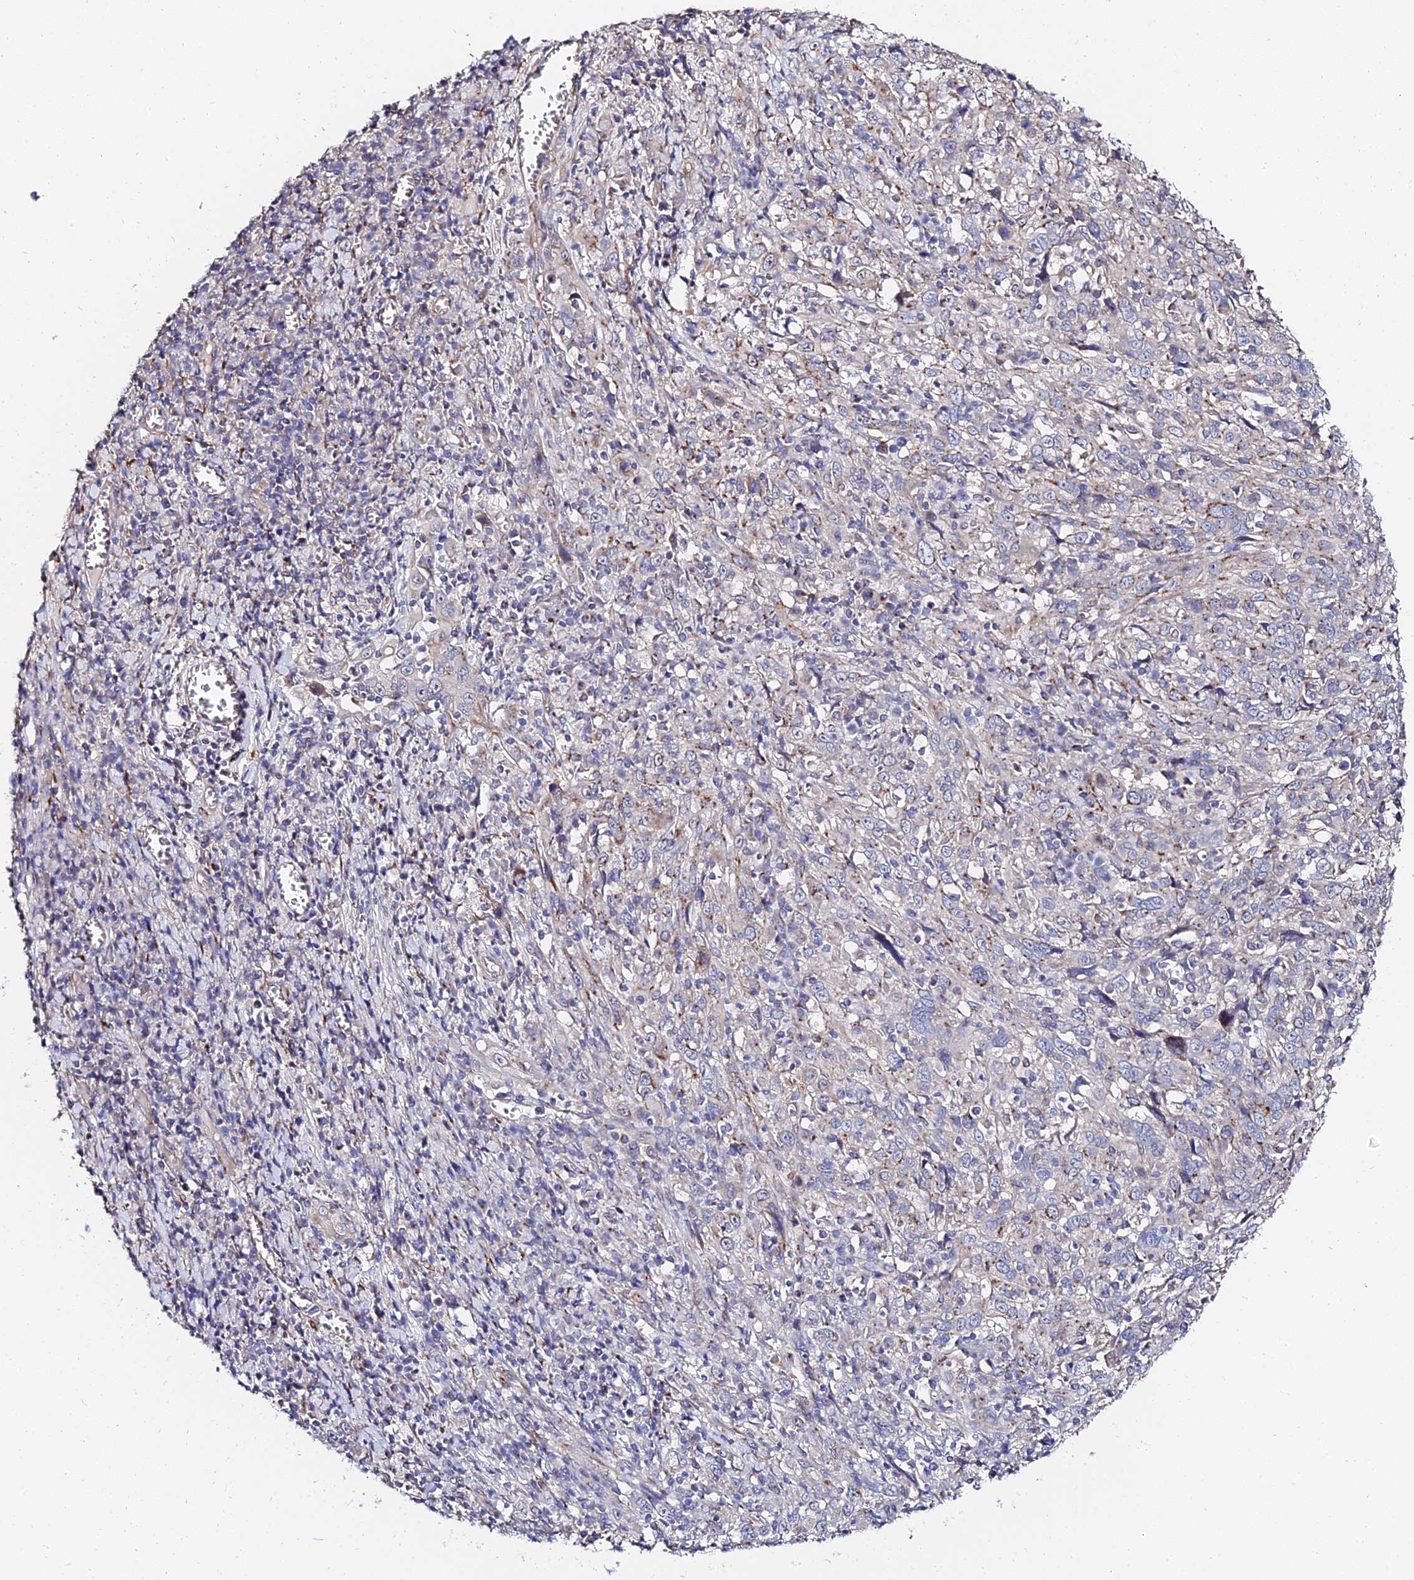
{"staining": {"intensity": "moderate", "quantity": "<25%", "location": "cytoplasmic/membranous"}, "tissue": "cervical cancer", "cell_type": "Tumor cells", "image_type": "cancer", "snomed": [{"axis": "morphology", "description": "Squamous cell carcinoma, NOS"}, {"axis": "topography", "description": "Cervix"}], "caption": "This image shows cervical squamous cell carcinoma stained with IHC to label a protein in brown. The cytoplasmic/membranous of tumor cells show moderate positivity for the protein. Nuclei are counter-stained blue.", "gene": "BORCS8", "patient": {"sex": "female", "age": 46}}